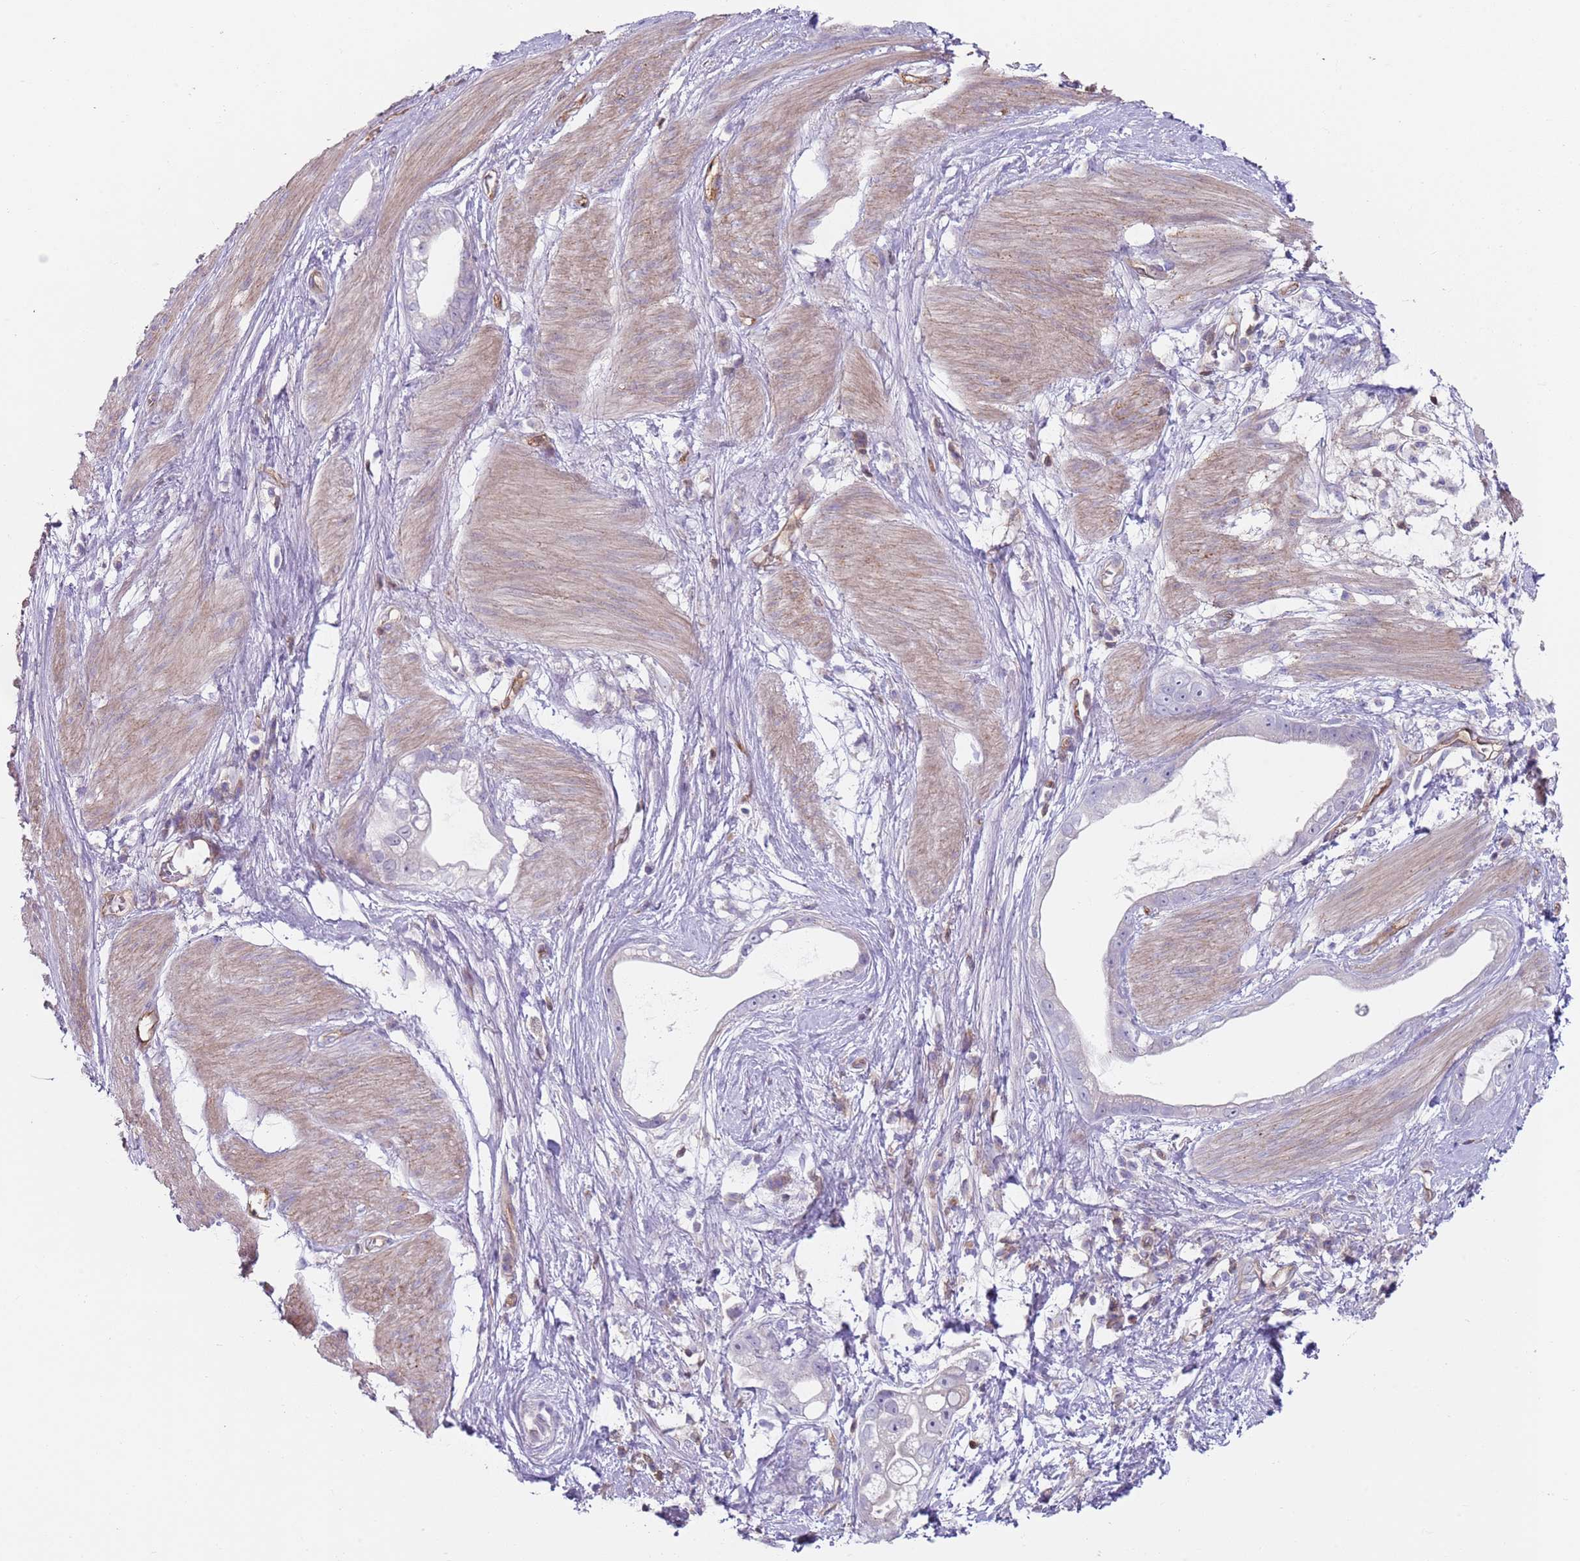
{"staining": {"intensity": "negative", "quantity": "none", "location": "none"}, "tissue": "stomach cancer", "cell_type": "Tumor cells", "image_type": "cancer", "snomed": [{"axis": "morphology", "description": "Adenocarcinoma, NOS"}, {"axis": "topography", "description": "Stomach"}], "caption": "Stomach cancer was stained to show a protein in brown. There is no significant expression in tumor cells.", "gene": "GNAI3", "patient": {"sex": "male", "age": 55}}